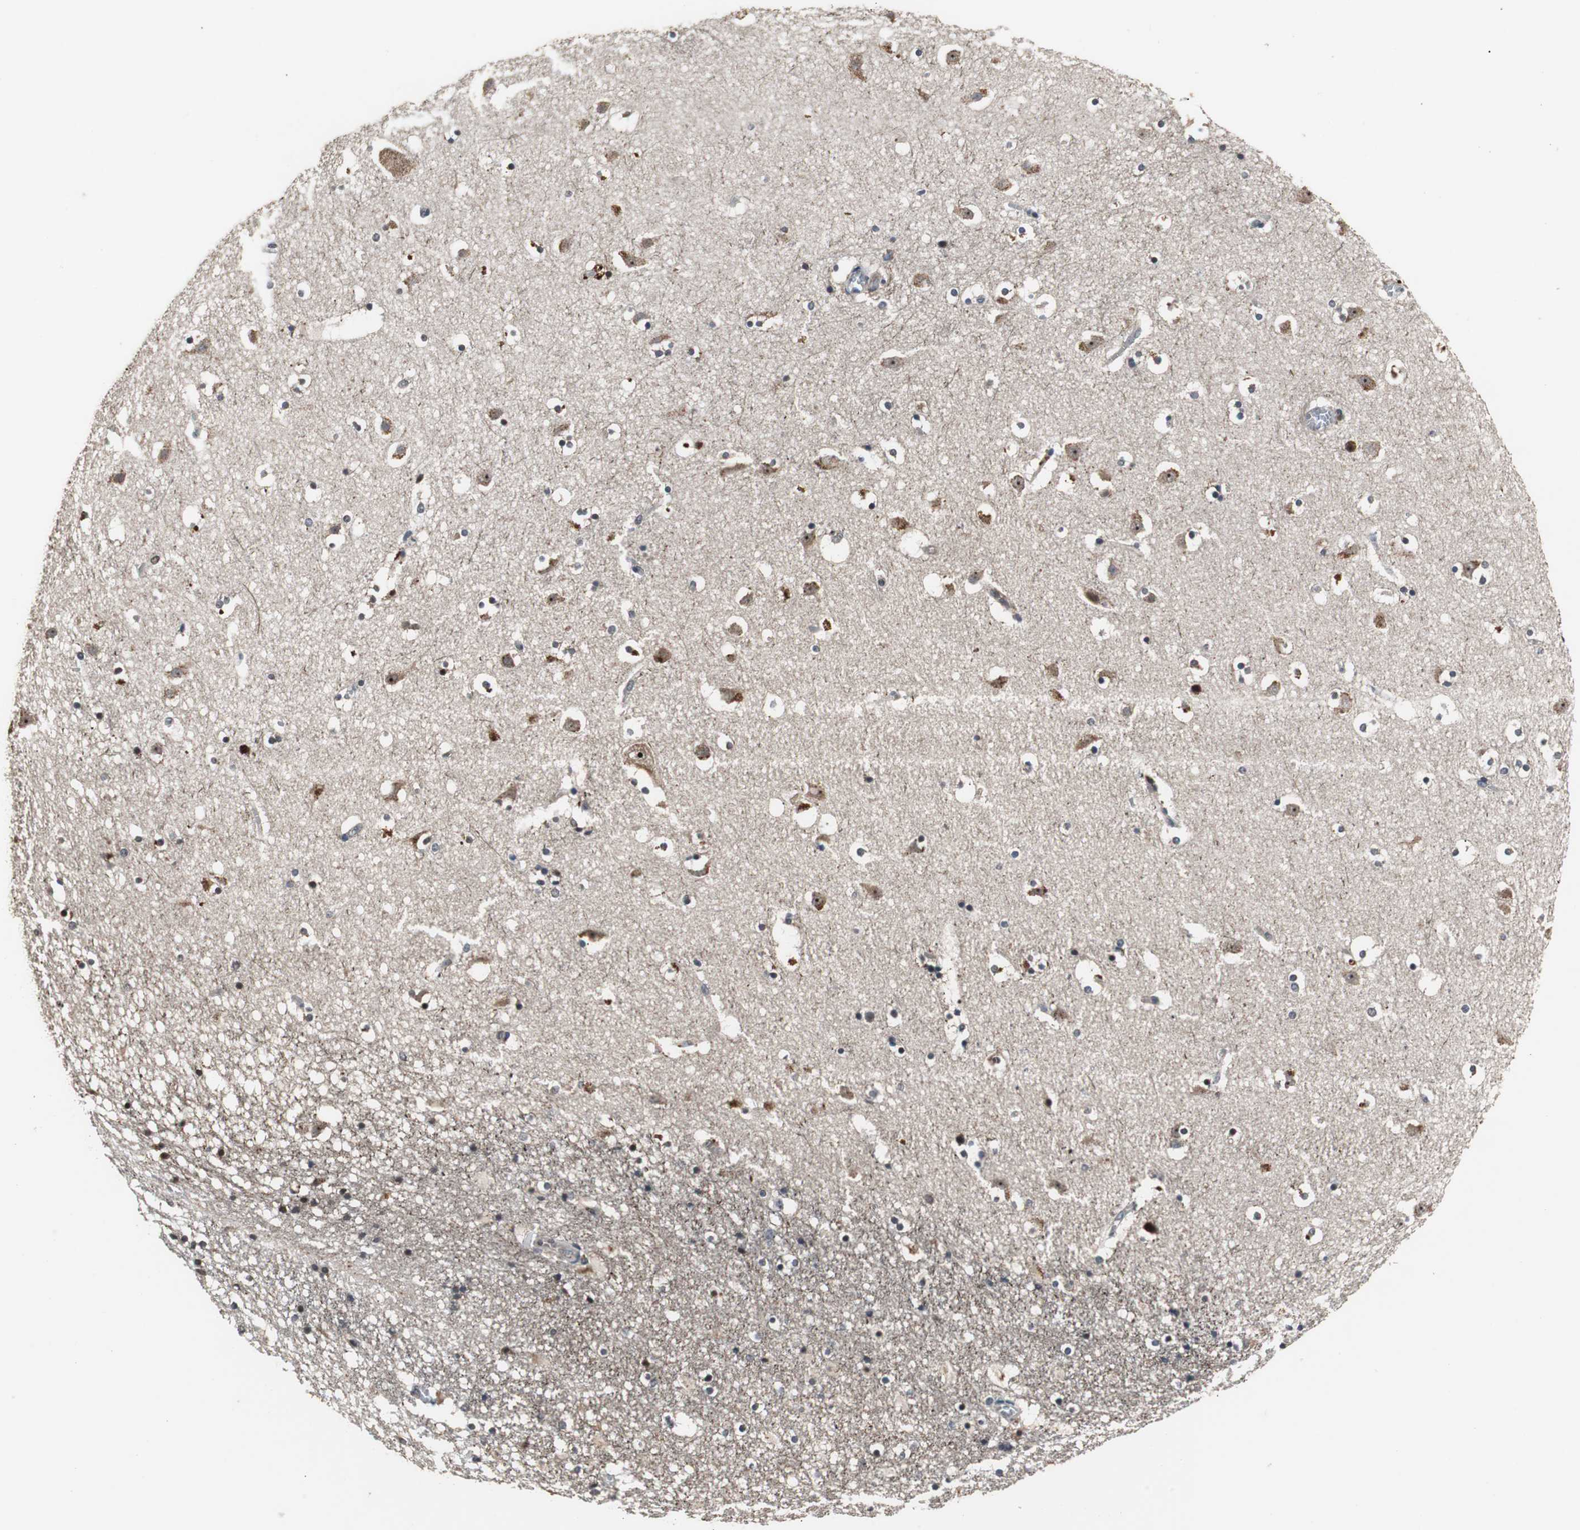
{"staining": {"intensity": "weak", "quantity": "25%-75%", "location": "cytoplasmic/membranous"}, "tissue": "caudate", "cell_type": "Glial cells", "image_type": "normal", "snomed": [{"axis": "morphology", "description": "Normal tissue, NOS"}, {"axis": "topography", "description": "Lateral ventricle wall"}], "caption": "Protein staining demonstrates weak cytoplasmic/membranous staining in about 25%-75% of glial cells in benign caudate. The protein of interest is stained brown, and the nuclei are stained in blue (DAB IHC with brightfield microscopy, high magnification).", "gene": "MRPL40", "patient": {"sex": "male", "age": 45}}